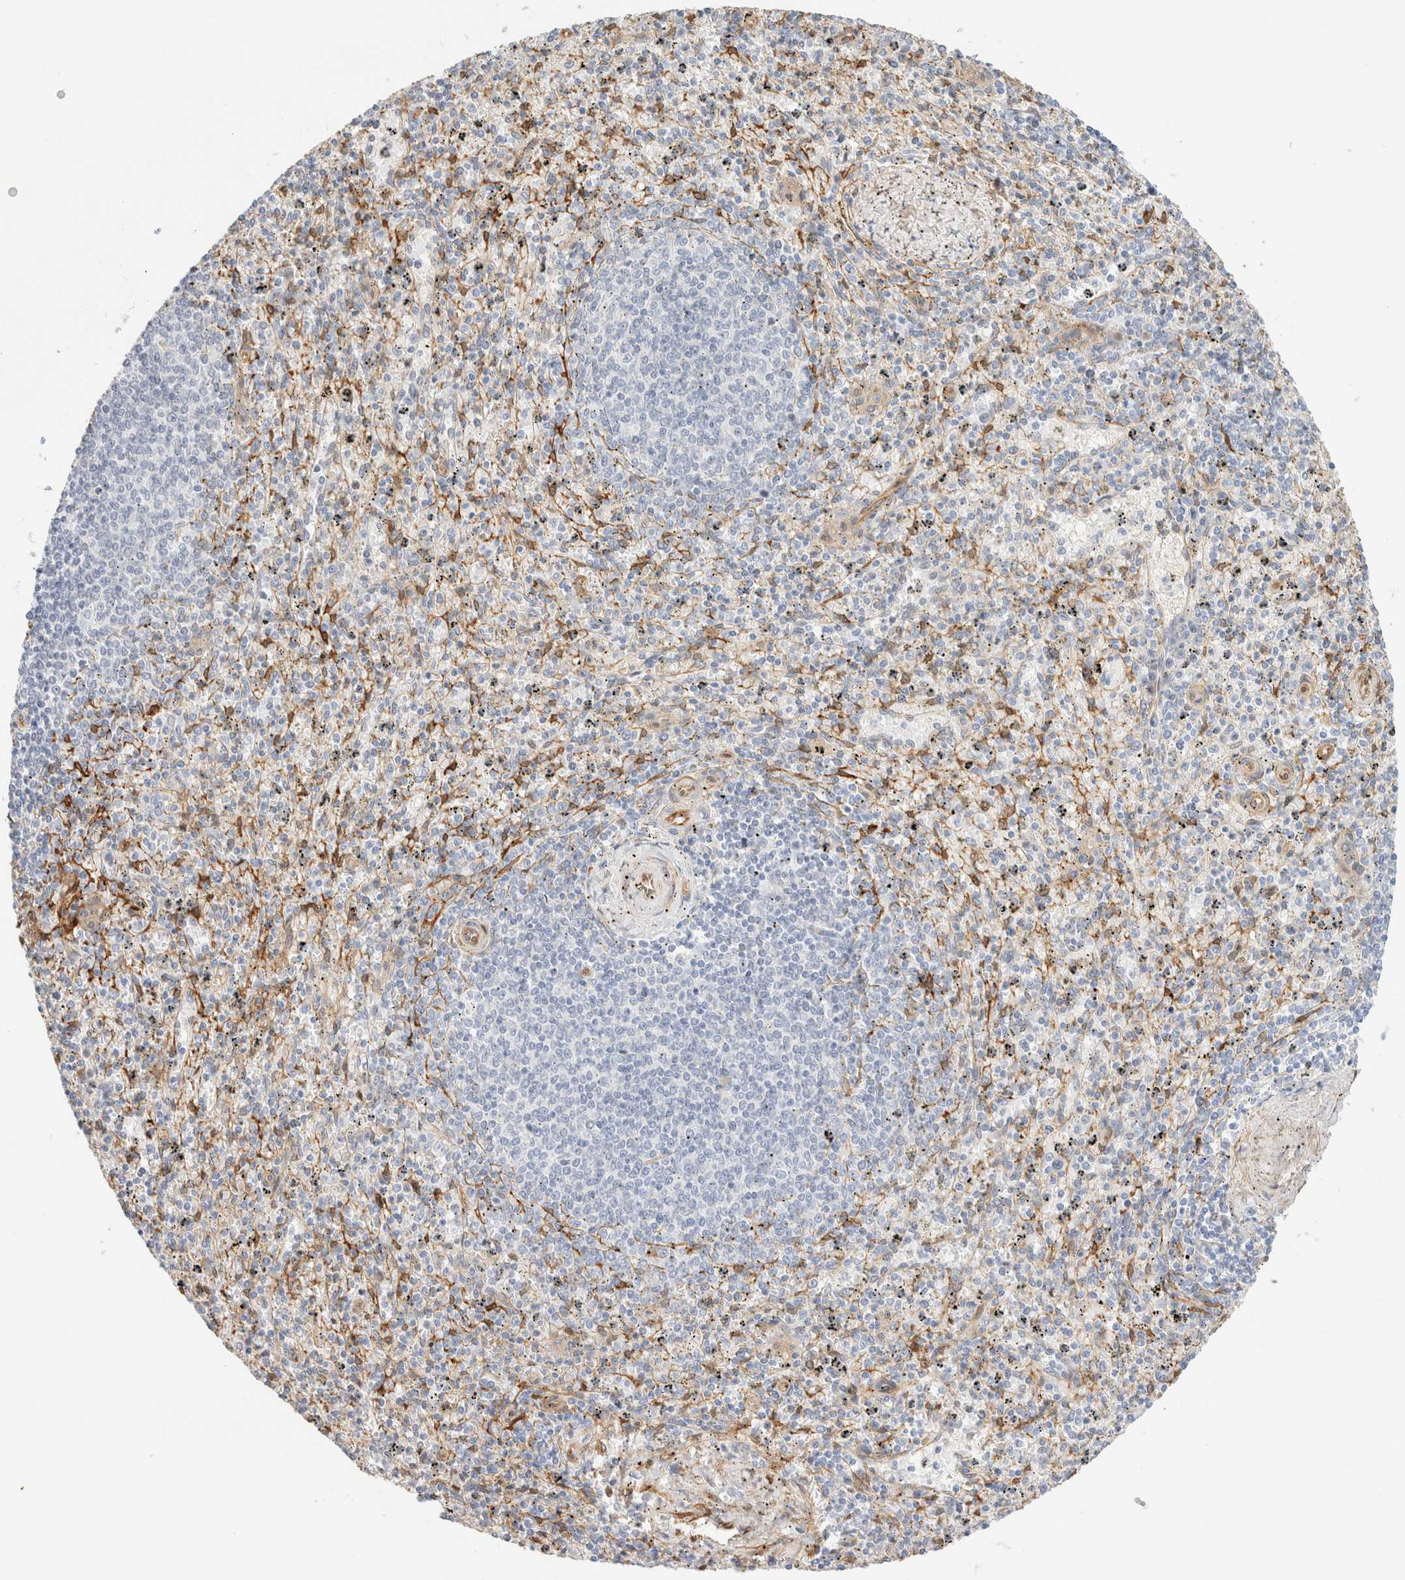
{"staining": {"intensity": "moderate", "quantity": "<25%", "location": "cytoplasmic/membranous"}, "tissue": "spleen", "cell_type": "Cells in red pulp", "image_type": "normal", "snomed": [{"axis": "morphology", "description": "Normal tissue, NOS"}, {"axis": "topography", "description": "Spleen"}], "caption": "Spleen stained with IHC displays moderate cytoplasmic/membranous staining in approximately <25% of cells in red pulp.", "gene": "LMCD1", "patient": {"sex": "male", "age": 72}}